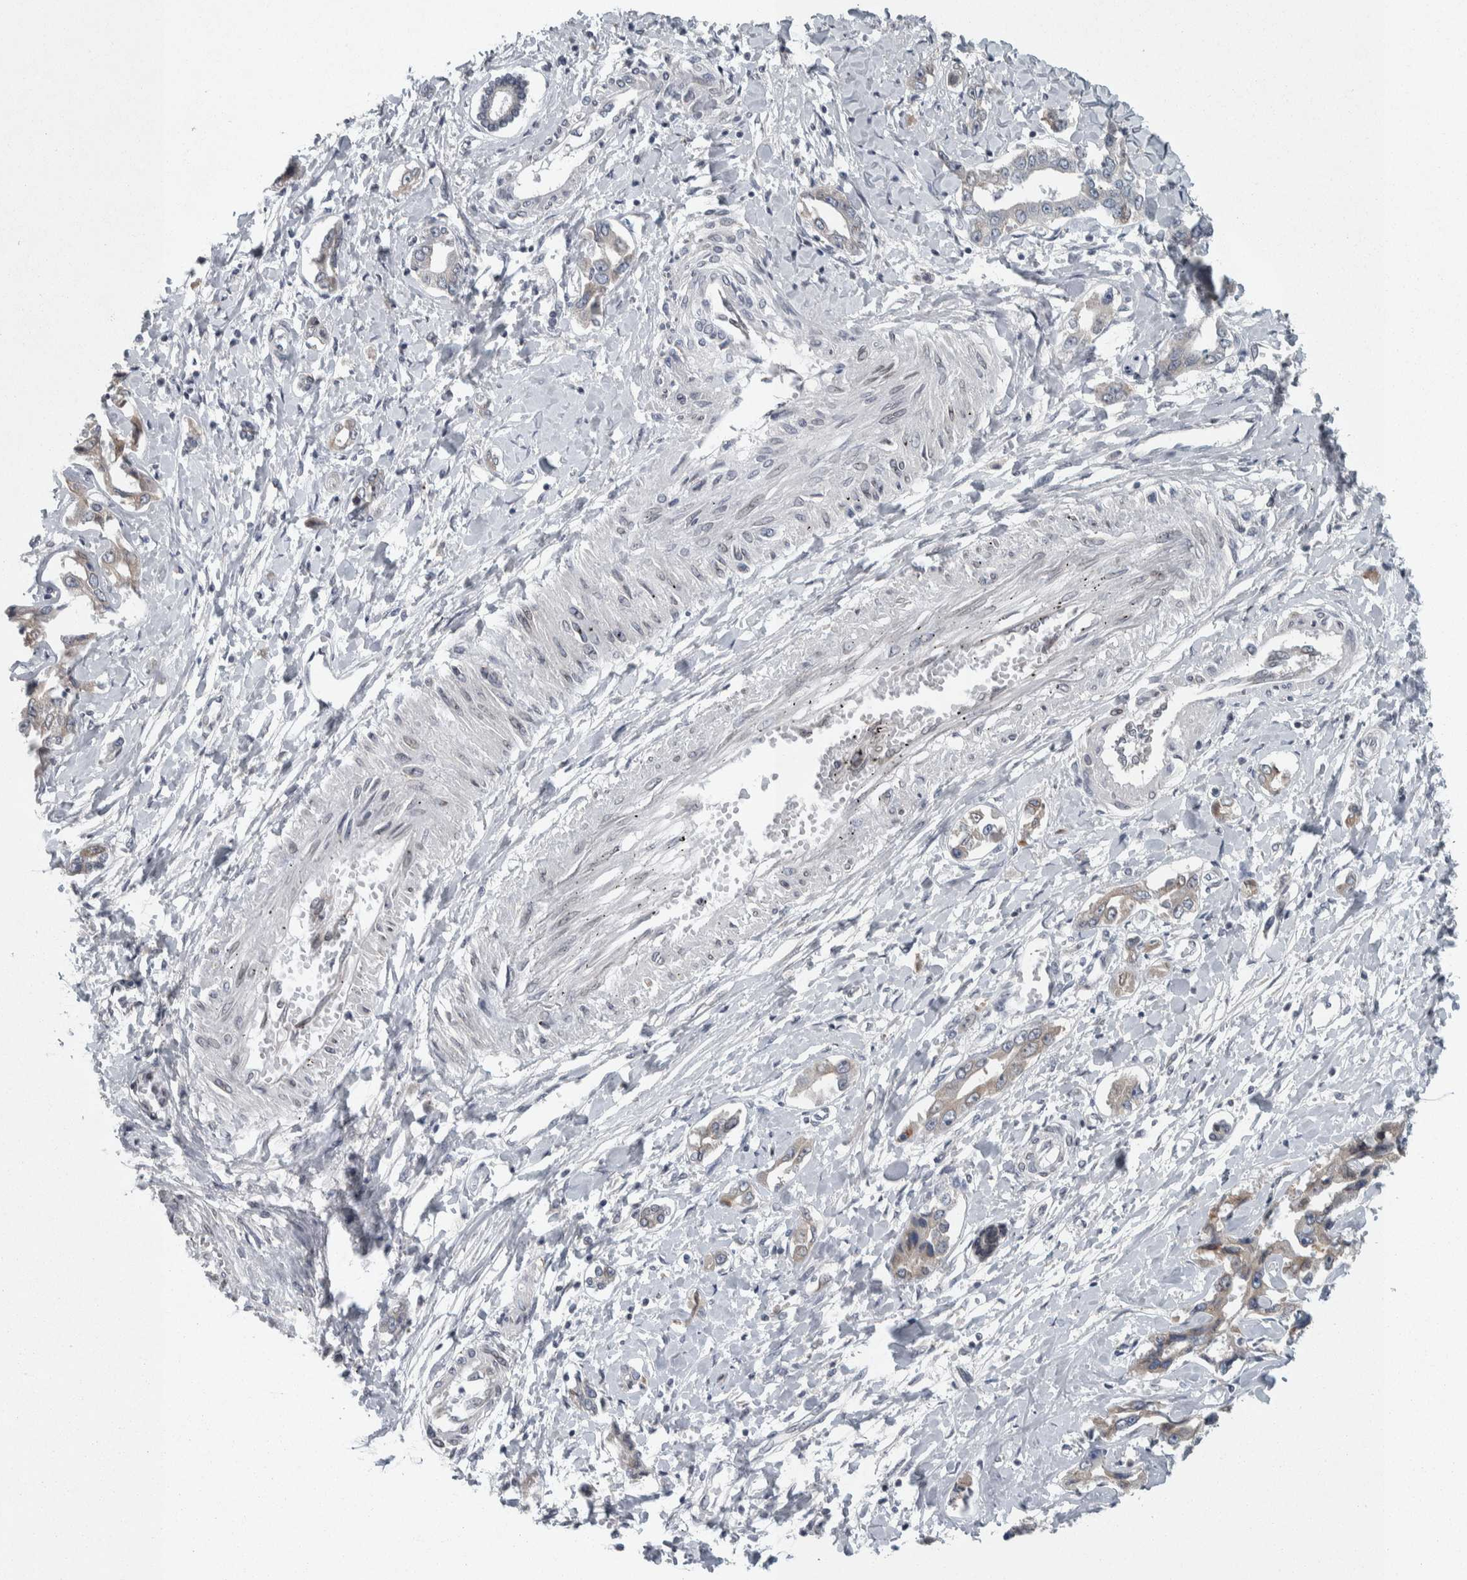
{"staining": {"intensity": "weak", "quantity": "<25%", "location": "cytoplasmic/membranous"}, "tissue": "liver cancer", "cell_type": "Tumor cells", "image_type": "cancer", "snomed": [{"axis": "morphology", "description": "Cholangiocarcinoma"}, {"axis": "topography", "description": "Liver"}], "caption": "A high-resolution histopathology image shows immunohistochemistry (IHC) staining of liver cancer, which displays no significant expression in tumor cells.", "gene": "SIGMAR1", "patient": {"sex": "male", "age": 59}}